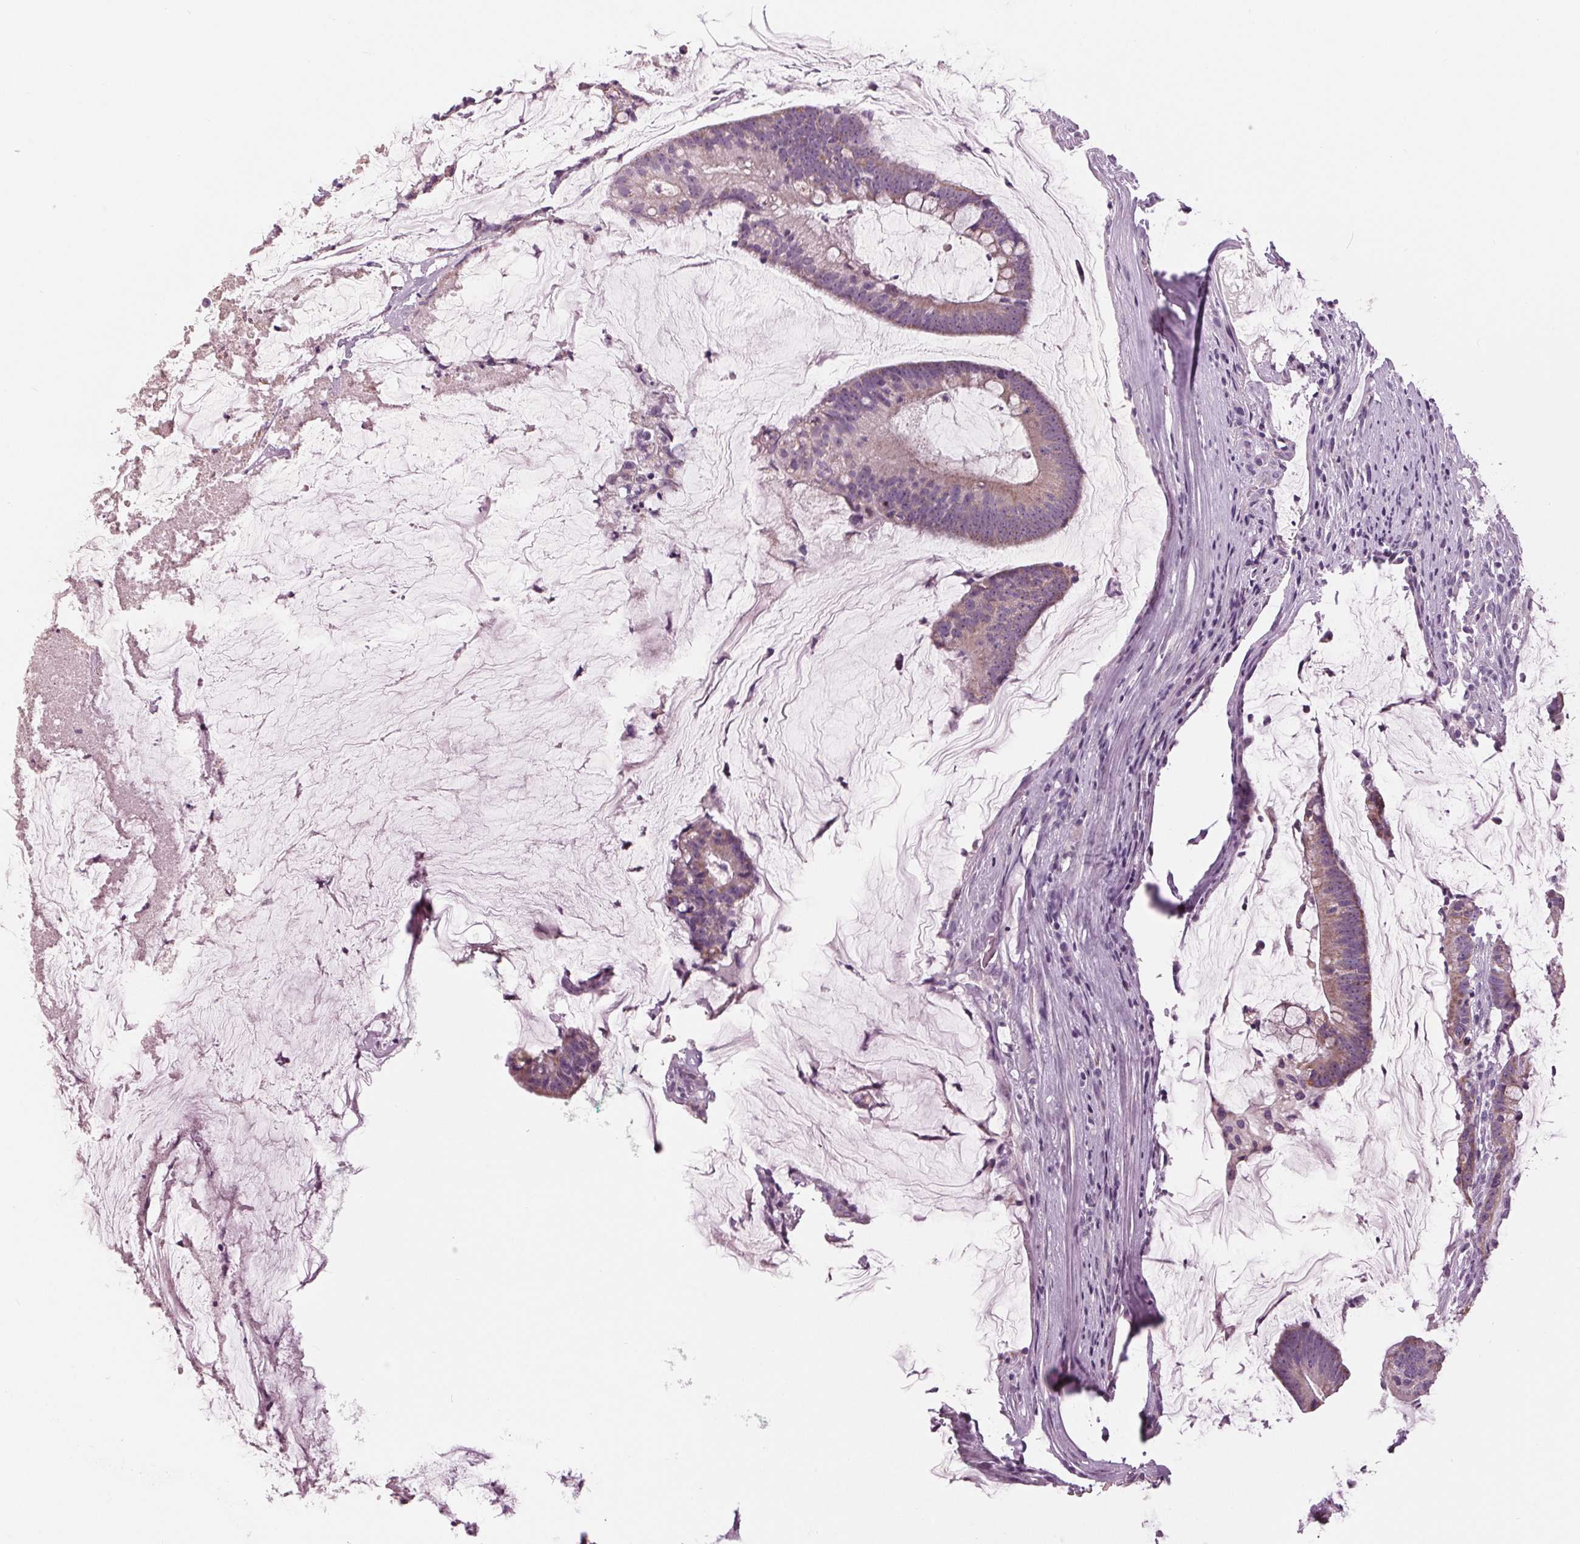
{"staining": {"intensity": "weak", "quantity": "<25%", "location": "cytoplasmic/membranous"}, "tissue": "colorectal cancer", "cell_type": "Tumor cells", "image_type": "cancer", "snomed": [{"axis": "morphology", "description": "Adenocarcinoma, NOS"}, {"axis": "topography", "description": "Colon"}], "caption": "IHC photomicrograph of colorectal cancer (adenocarcinoma) stained for a protein (brown), which reveals no staining in tumor cells.", "gene": "SAMD4A", "patient": {"sex": "male", "age": 62}}